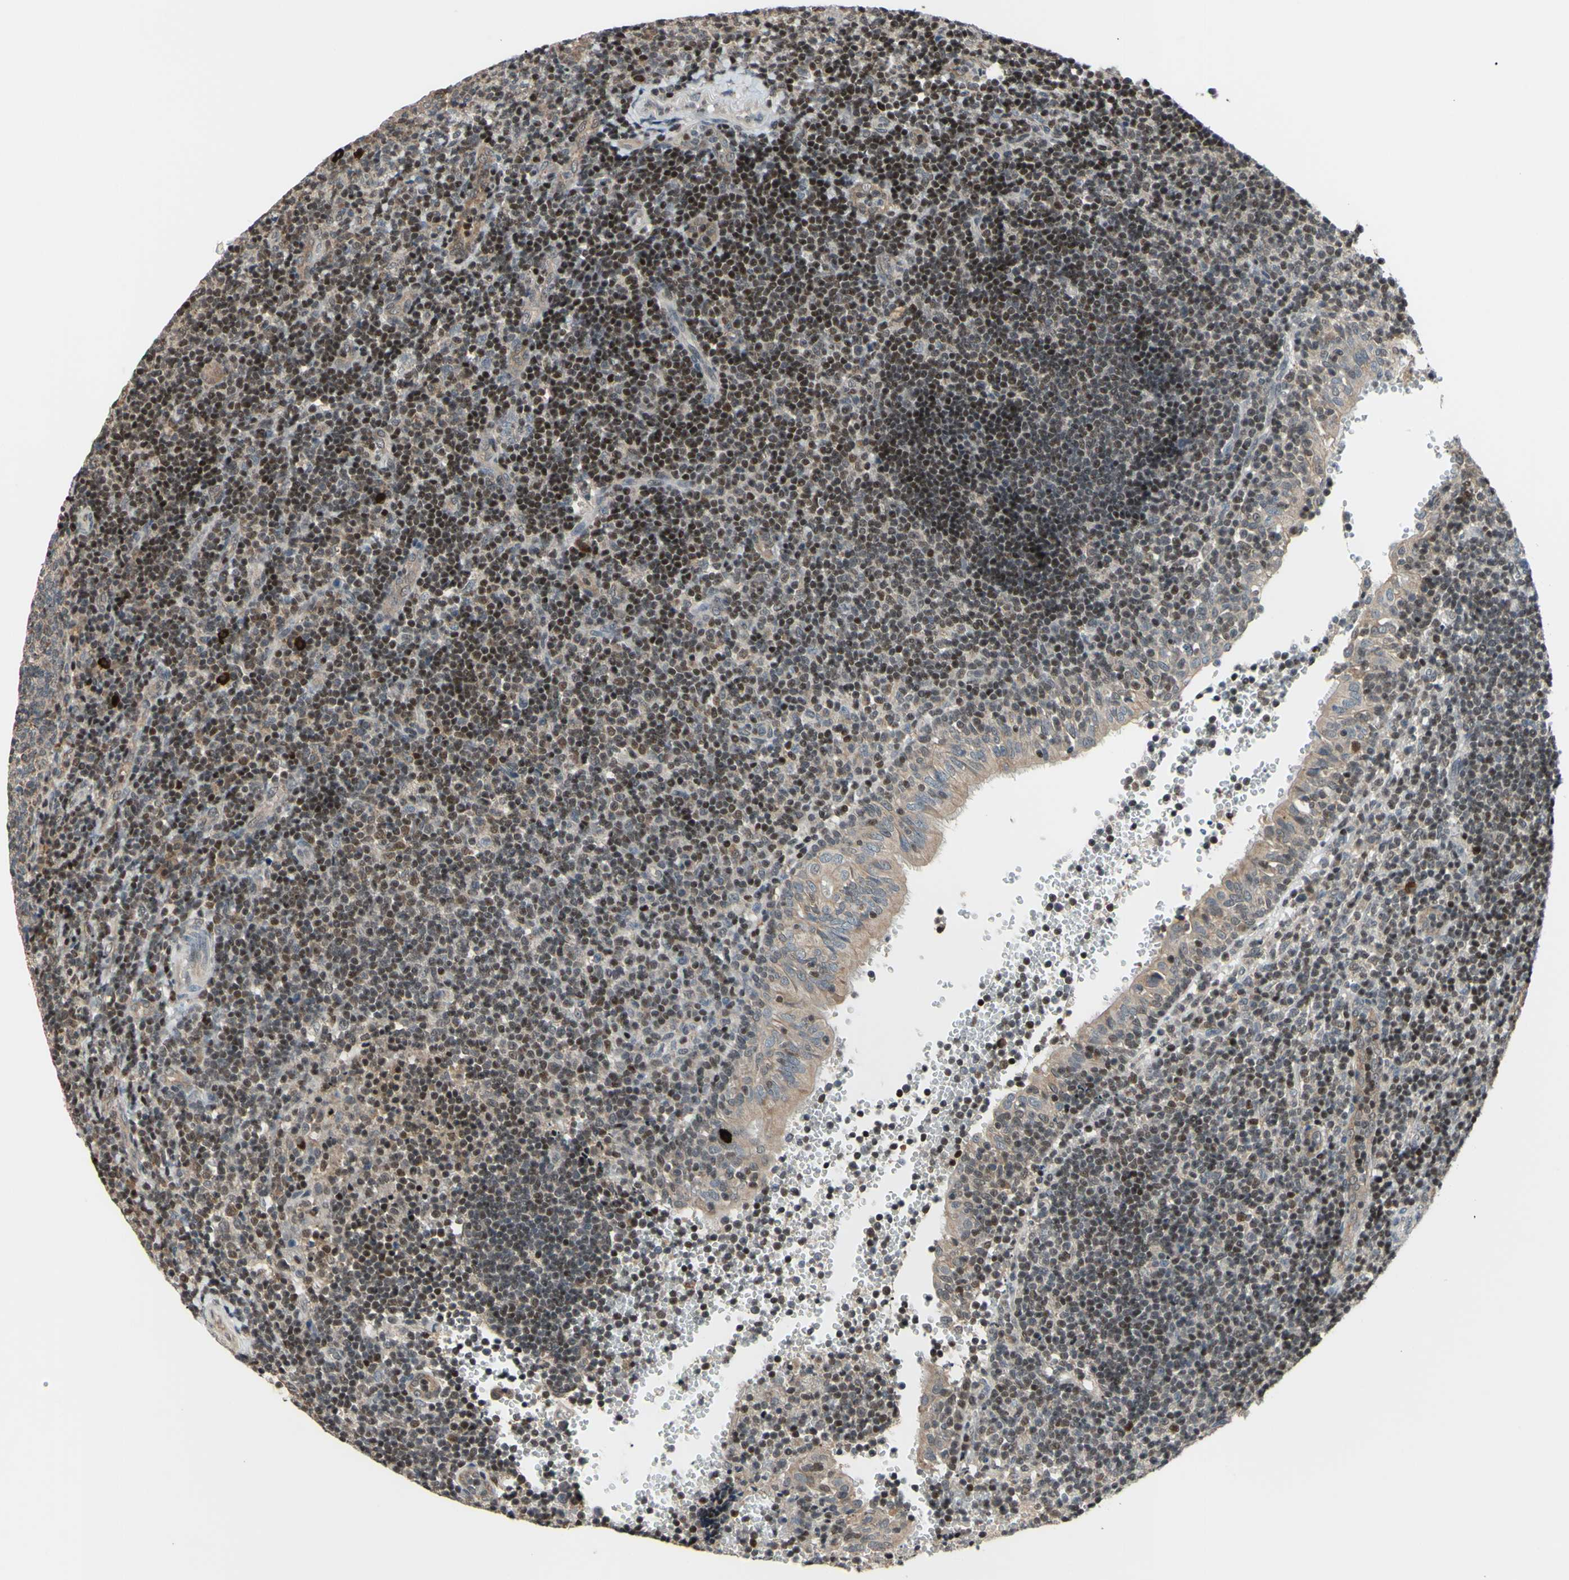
{"staining": {"intensity": "moderate", "quantity": "<25%", "location": "cytoplasmic/membranous,nuclear"}, "tissue": "tonsil", "cell_type": "Germinal center cells", "image_type": "normal", "snomed": [{"axis": "morphology", "description": "Normal tissue, NOS"}, {"axis": "topography", "description": "Tonsil"}], "caption": "Tonsil stained with DAB immunohistochemistry demonstrates low levels of moderate cytoplasmic/membranous,nuclear positivity in about <25% of germinal center cells. The staining was performed using DAB to visualize the protein expression in brown, while the nuclei were stained in blue with hematoxylin (Magnification: 20x).", "gene": "SP4", "patient": {"sex": "female", "age": 40}}